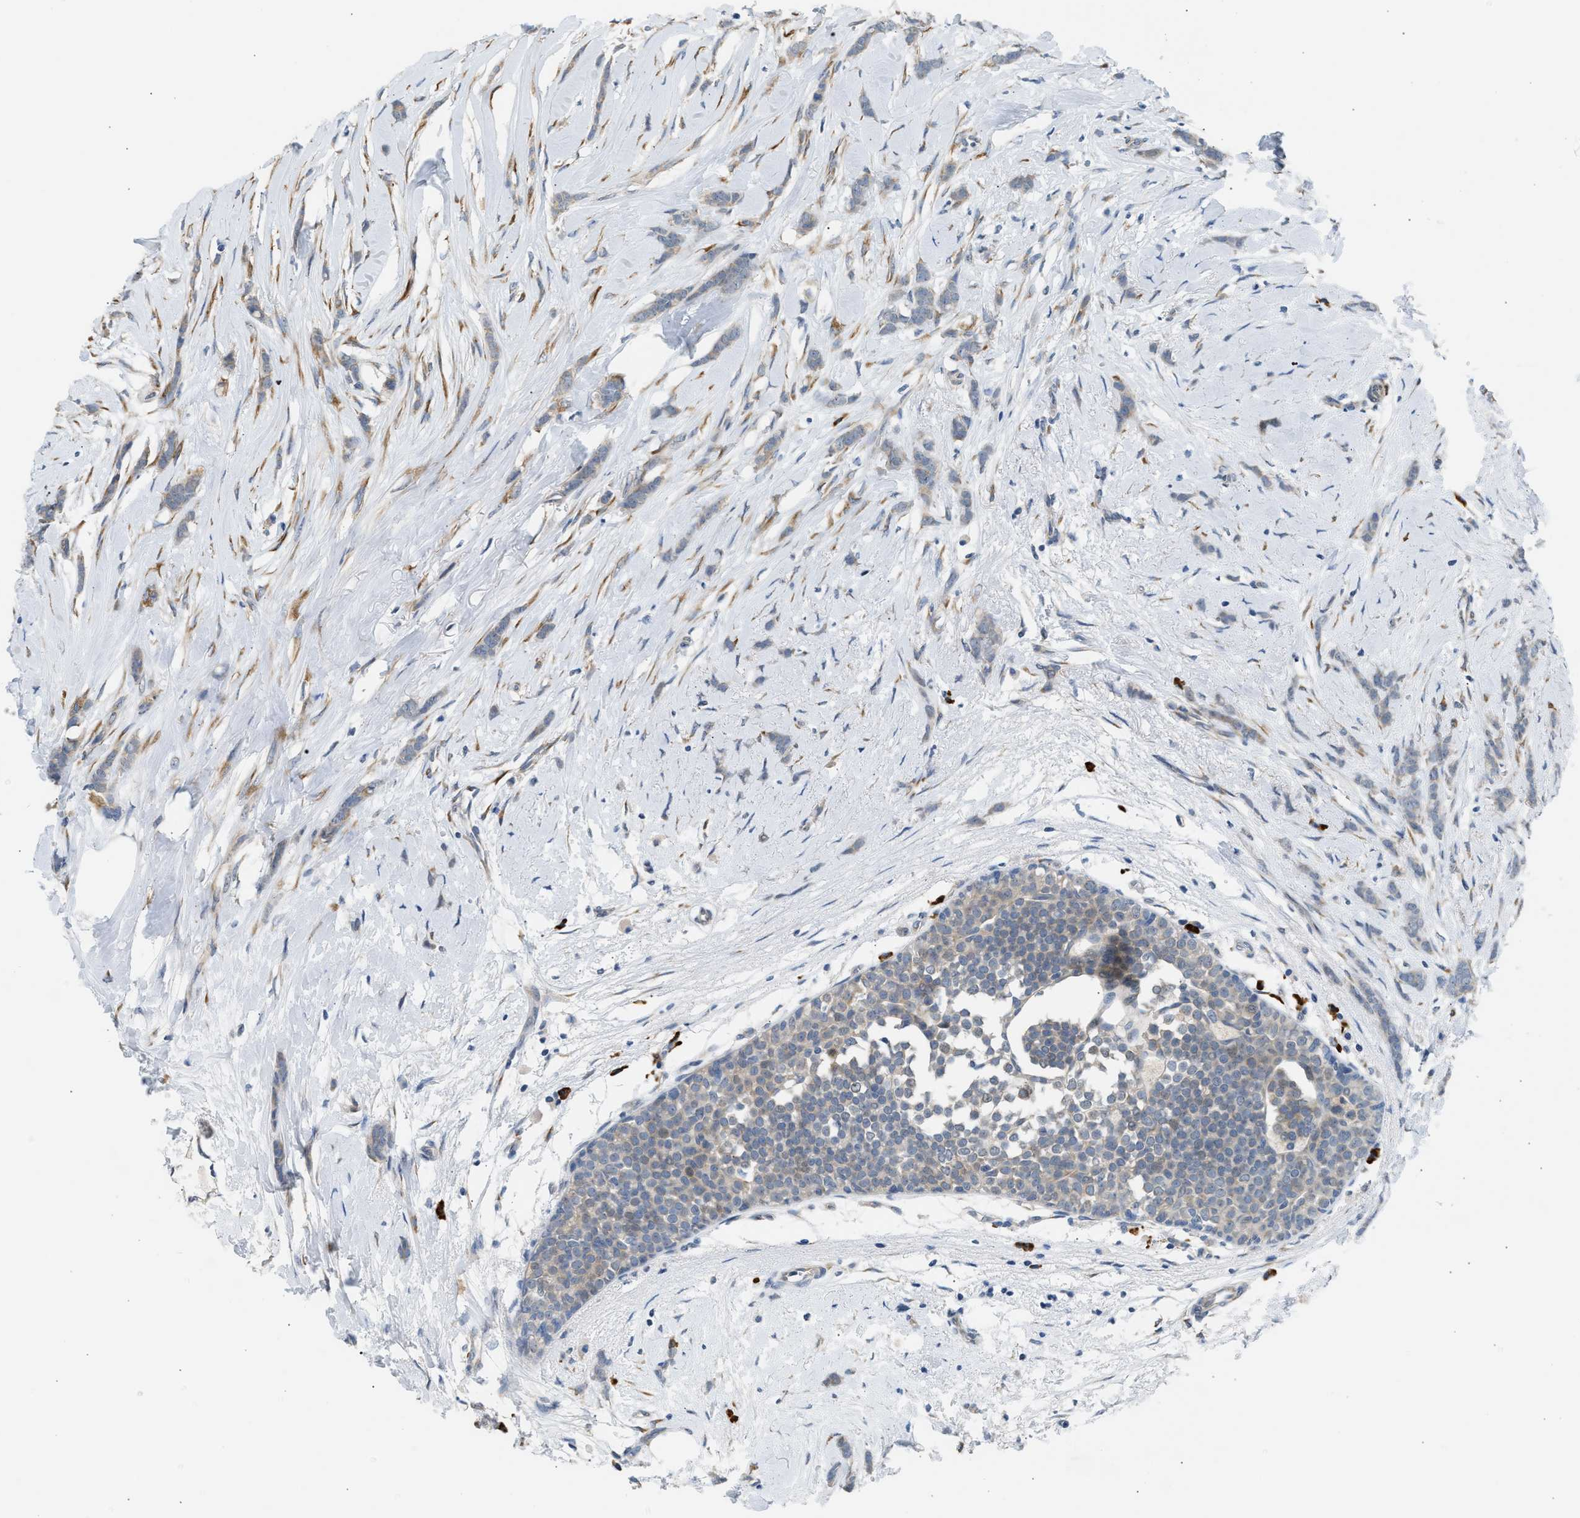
{"staining": {"intensity": "weak", "quantity": ">75%", "location": "cytoplasmic/membranous"}, "tissue": "breast cancer", "cell_type": "Tumor cells", "image_type": "cancer", "snomed": [{"axis": "morphology", "description": "Lobular carcinoma, in situ"}, {"axis": "morphology", "description": "Lobular carcinoma"}, {"axis": "topography", "description": "Breast"}], "caption": "Breast lobular carcinoma stained for a protein (brown) shows weak cytoplasmic/membranous positive staining in approximately >75% of tumor cells.", "gene": "KCNC2", "patient": {"sex": "female", "age": 41}}